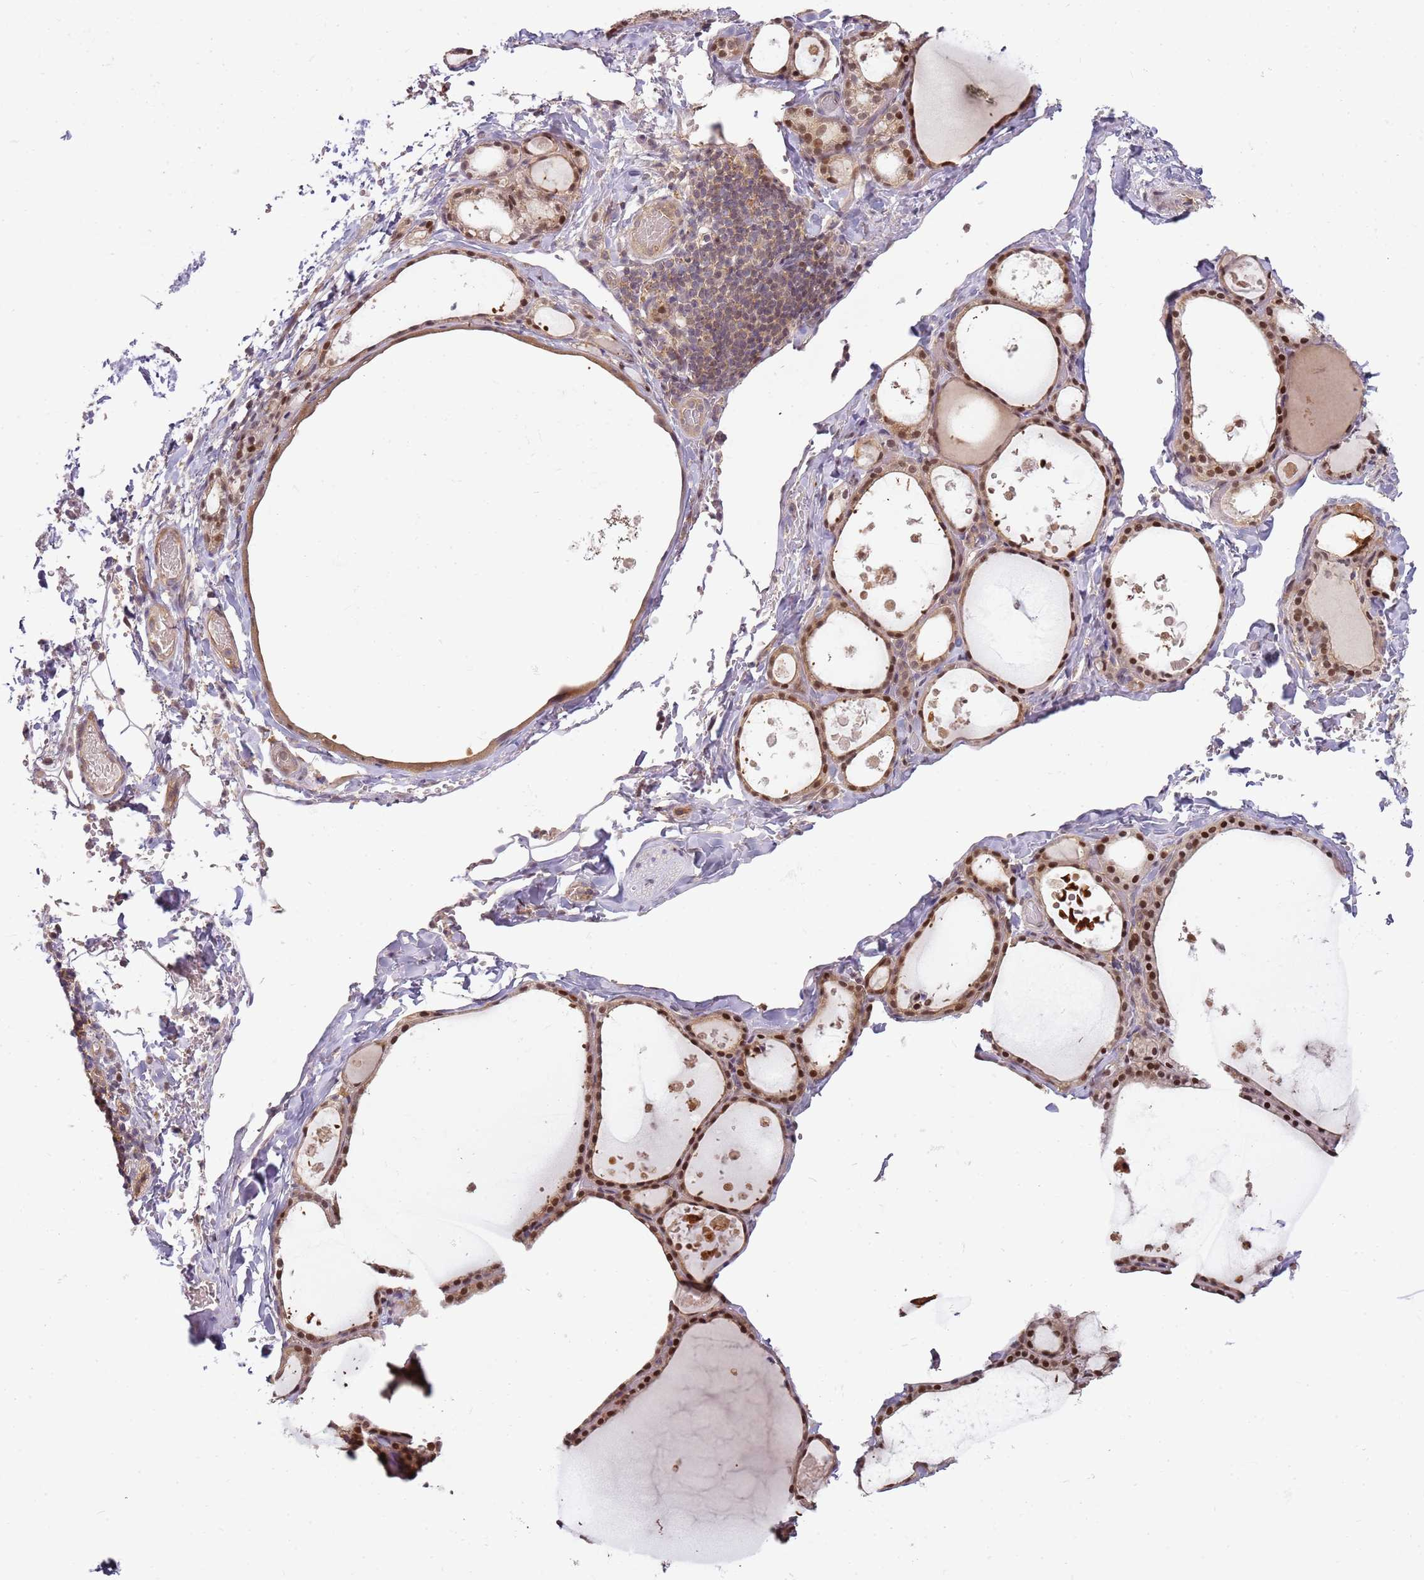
{"staining": {"intensity": "moderate", "quantity": ">75%", "location": "nuclear"}, "tissue": "thyroid gland", "cell_type": "Glandular cells", "image_type": "normal", "snomed": [{"axis": "morphology", "description": "Normal tissue, NOS"}, {"axis": "topography", "description": "Thyroid gland"}], "caption": "IHC (DAB (3,3'-diaminobenzidine)) staining of normal human thyroid gland shows moderate nuclear protein positivity in about >75% of glandular cells. (DAB IHC with brightfield microscopy, high magnification).", "gene": "GSTO2", "patient": {"sex": "male", "age": 56}}